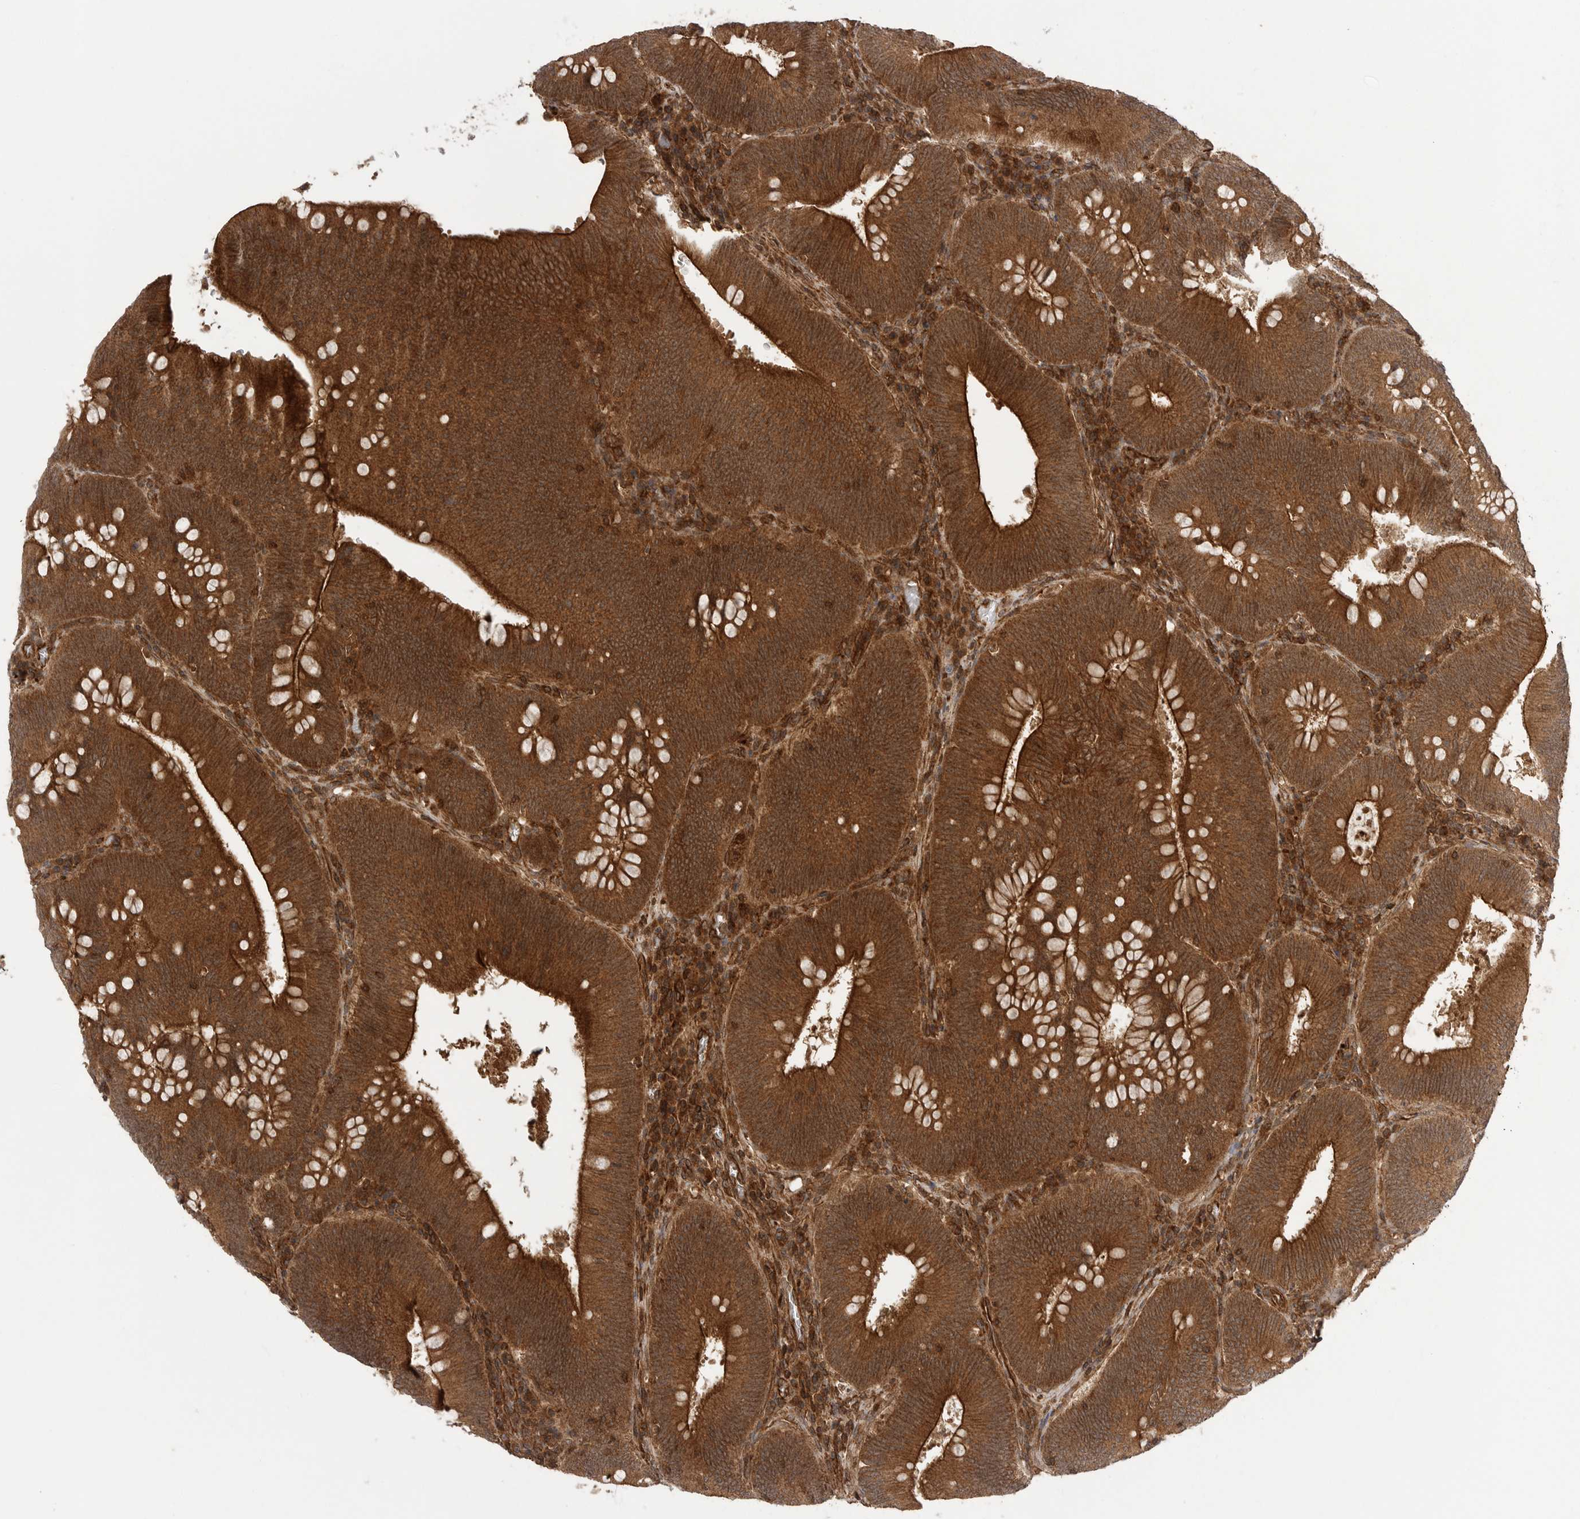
{"staining": {"intensity": "strong", "quantity": ">75%", "location": "cytoplasmic/membranous"}, "tissue": "colorectal cancer", "cell_type": "Tumor cells", "image_type": "cancer", "snomed": [{"axis": "morphology", "description": "Normal tissue, NOS"}, {"axis": "topography", "description": "Colon"}], "caption": "This image reveals colorectal cancer stained with immunohistochemistry to label a protein in brown. The cytoplasmic/membranous of tumor cells show strong positivity for the protein. Nuclei are counter-stained blue.", "gene": "PRDX4", "patient": {"sex": "female", "age": 82}}